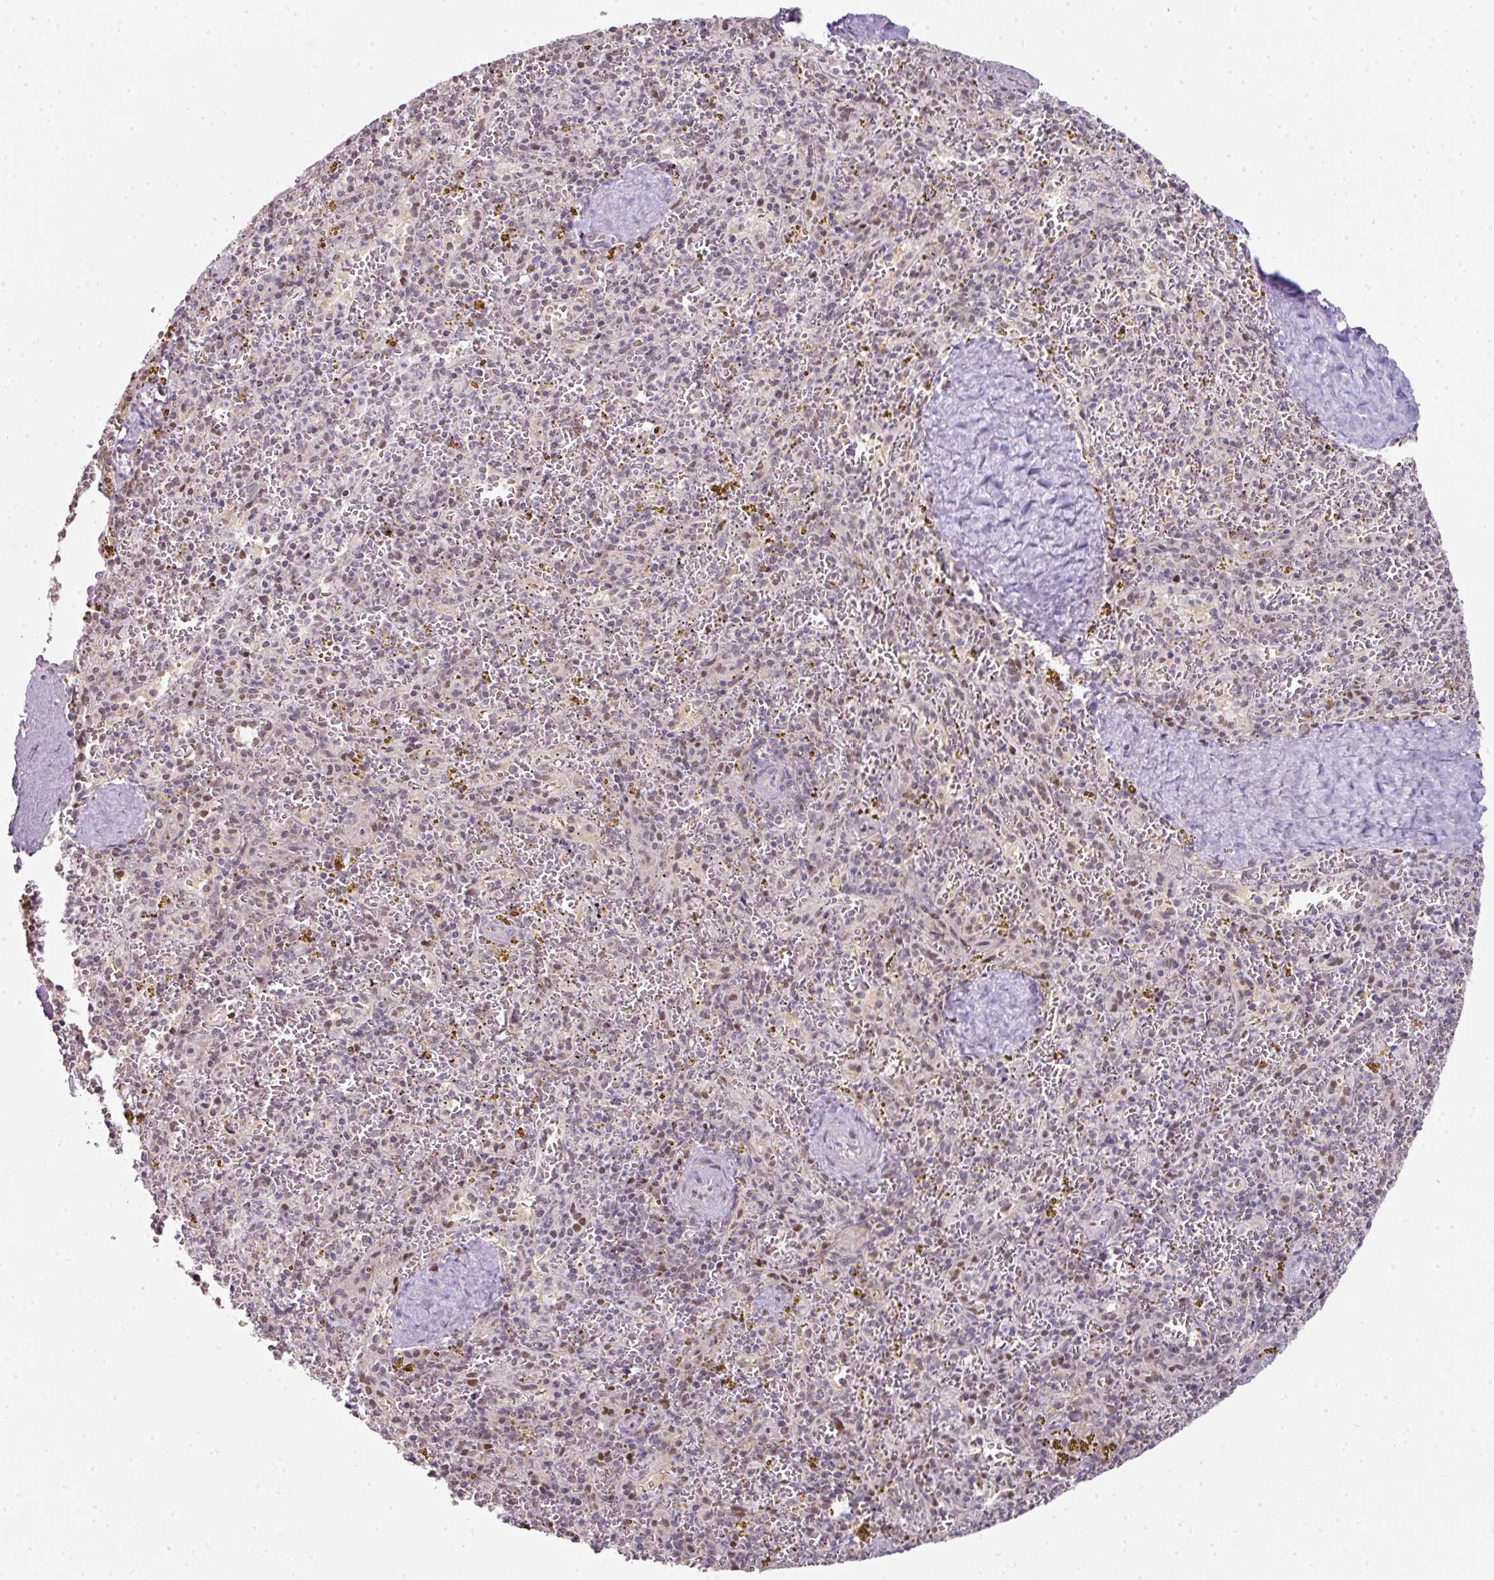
{"staining": {"intensity": "negative", "quantity": "none", "location": "none"}, "tissue": "spleen", "cell_type": "Cells in red pulp", "image_type": "normal", "snomed": [{"axis": "morphology", "description": "Normal tissue, NOS"}, {"axis": "topography", "description": "Spleen"}], "caption": "The IHC image has no significant expression in cells in red pulp of spleen. (Stains: DAB (3,3'-diaminobenzidine) IHC with hematoxylin counter stain, Microscopy: brightfield microscopy at high magnification).", "gene": "ANKRD18A", "patient": {"sex": "male", "age": 57}}